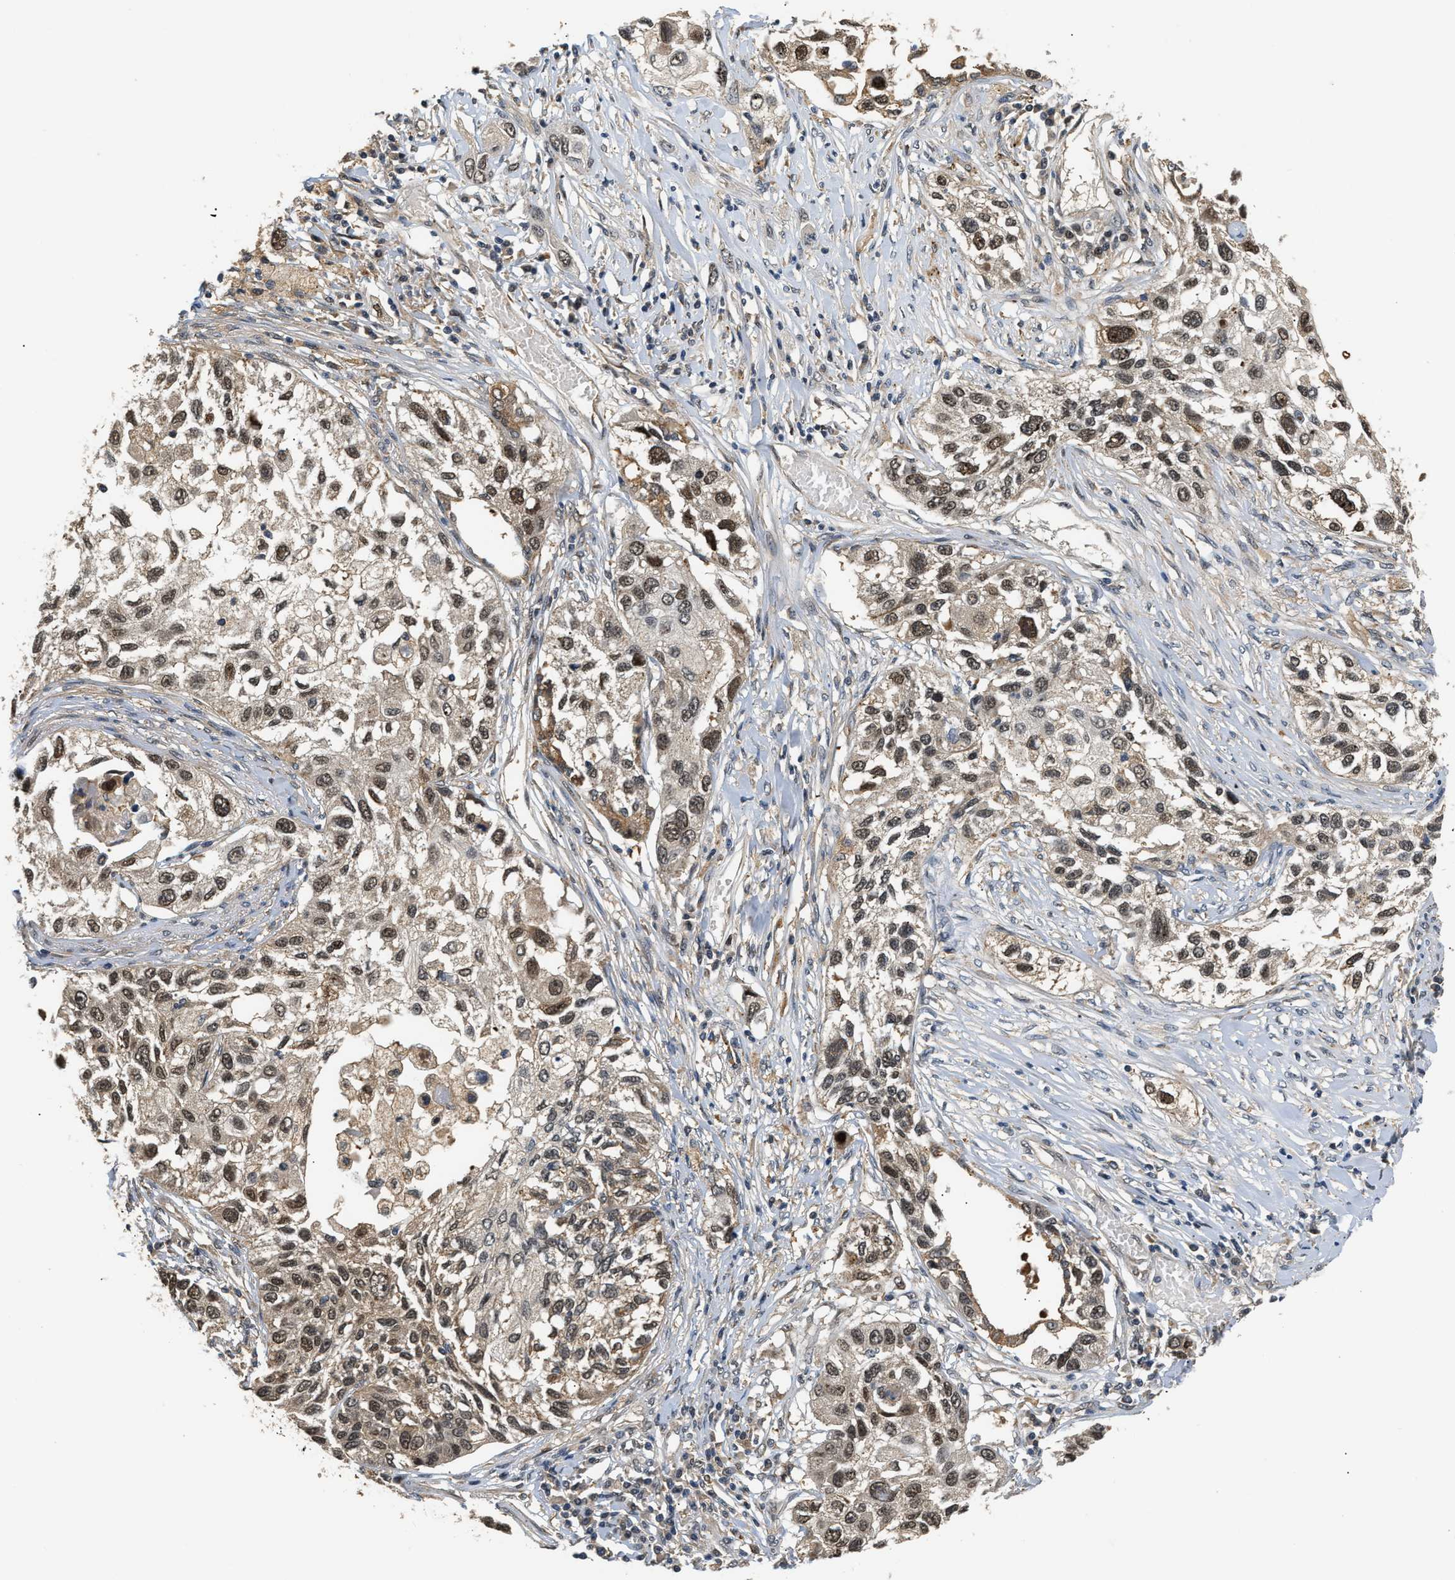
{"staining": {"intensity": "moderate", "quantity": ">75%", "location": "cytoplasmic/membranous,nuclear"}, "tissue": "lung cancer", "cell_type": "Tumor cells", "image_type": "cancer", "snomed": [{"axis": "morphology", "description": "Squamous cell carcinoma, NOS"}, {"axis": "topography", "description": "Lung"}], "caption": "Brown immunohistochemical staining in human squamous cell carcinoma (lung) displays moderate cytoplasmic/membranous and nuclear positivity in about >75% of tumor cells.", "gene": "LARP6", "patient": {"sex": "male", "age": 71}}